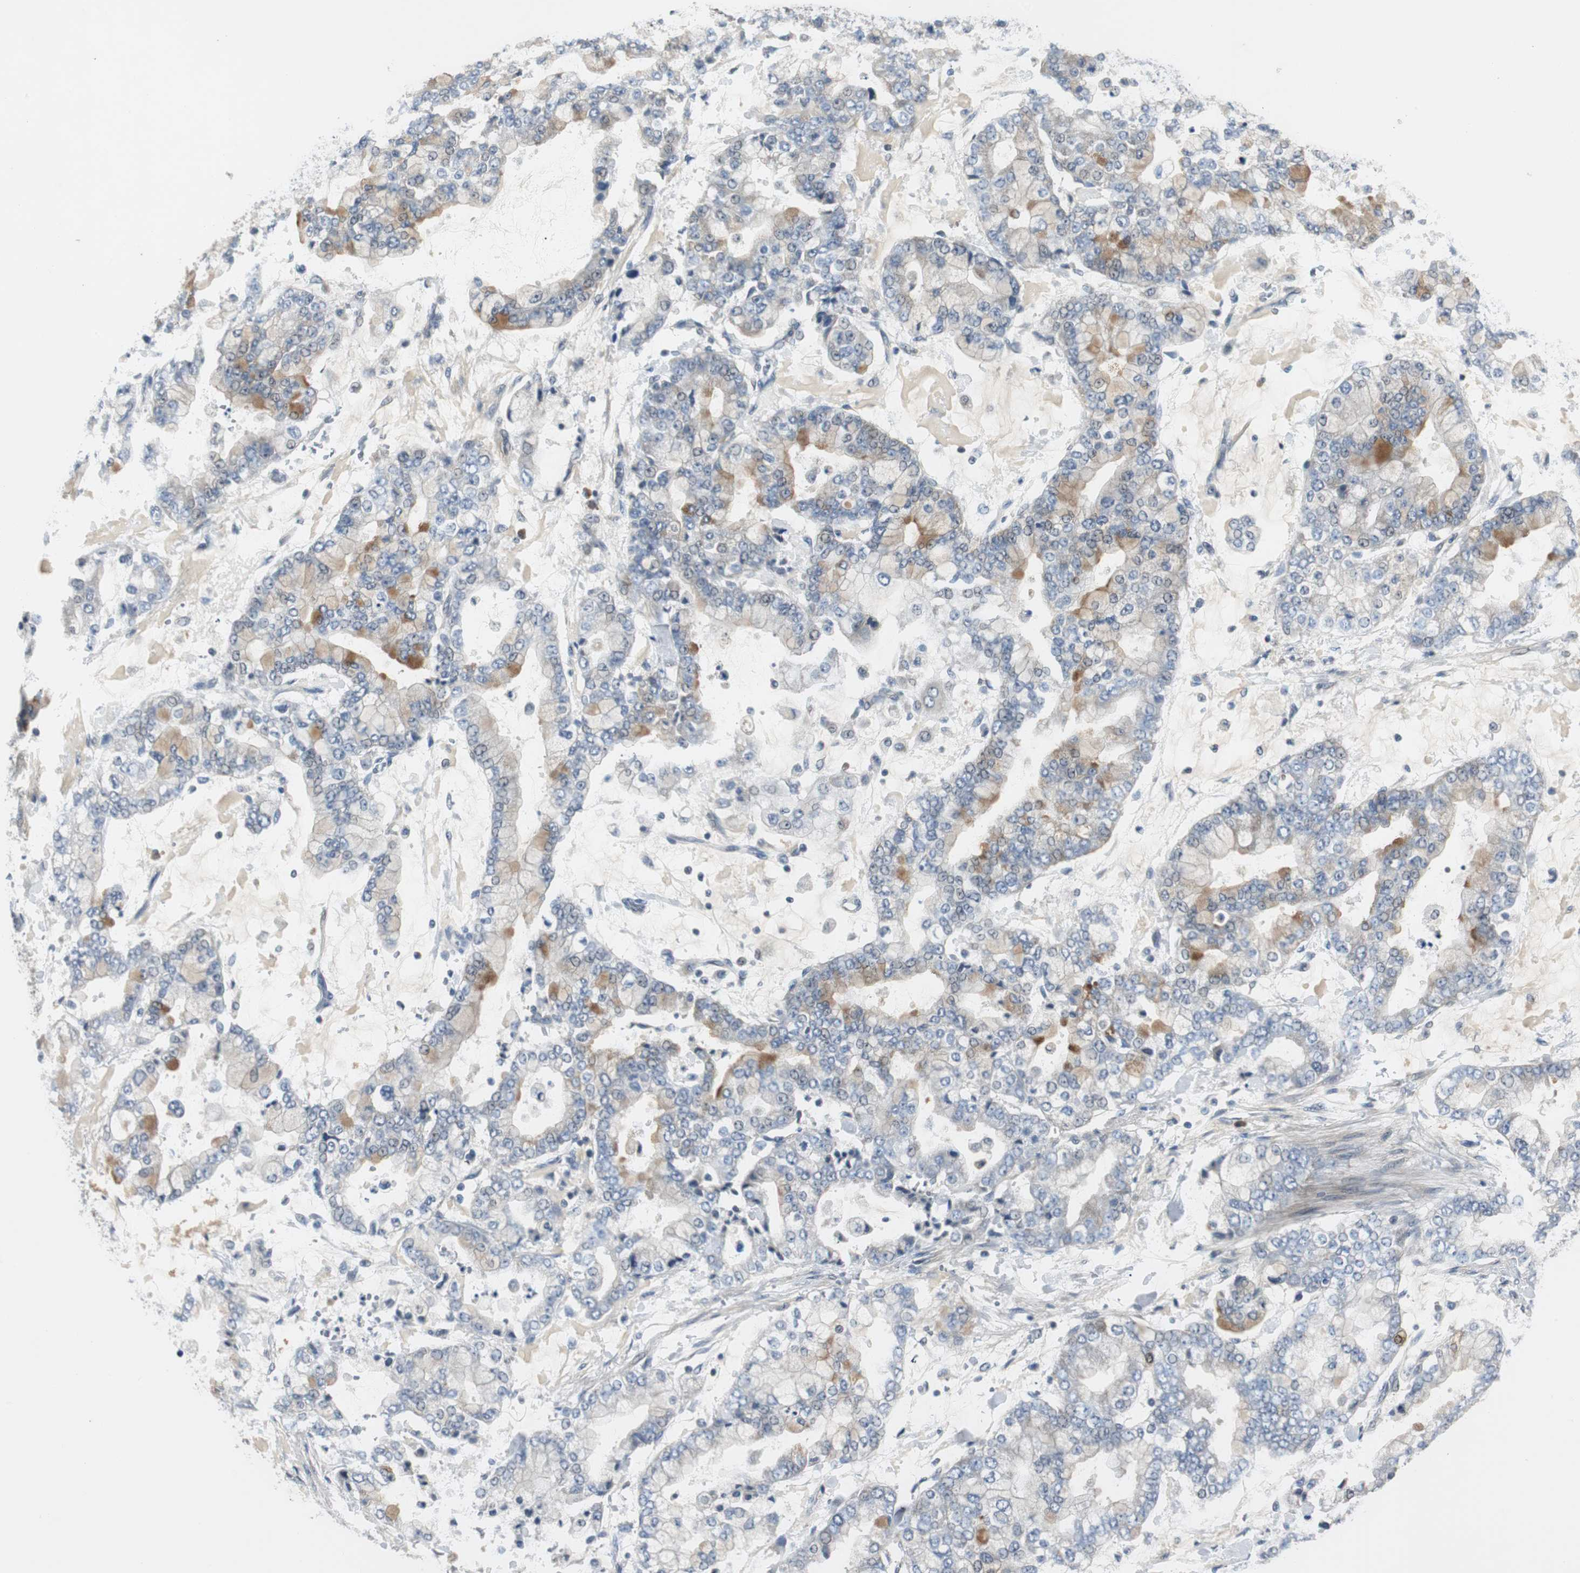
{"staining": {"intensity": "moderate", "quantity": "<25%", "location": "cytoplasmic/membranous"}, "tissue": "stomach cancer", "cell_type": "Tumor cells", "image_type": "cancer", "snomed": [{"axis": "morphology", "description": "Adenocarcinoma, NOS"}, {"axis": "topography", "description": "Stomach"}], "caption": "This is an image of immunohistochemistry staining of adenocarcinoma (stomach), which shows moderate staining in the cytoplasmic/membranous of tumor cells.", "gene": "MYT1", "patient": {"sex": "male", "age": 76}}